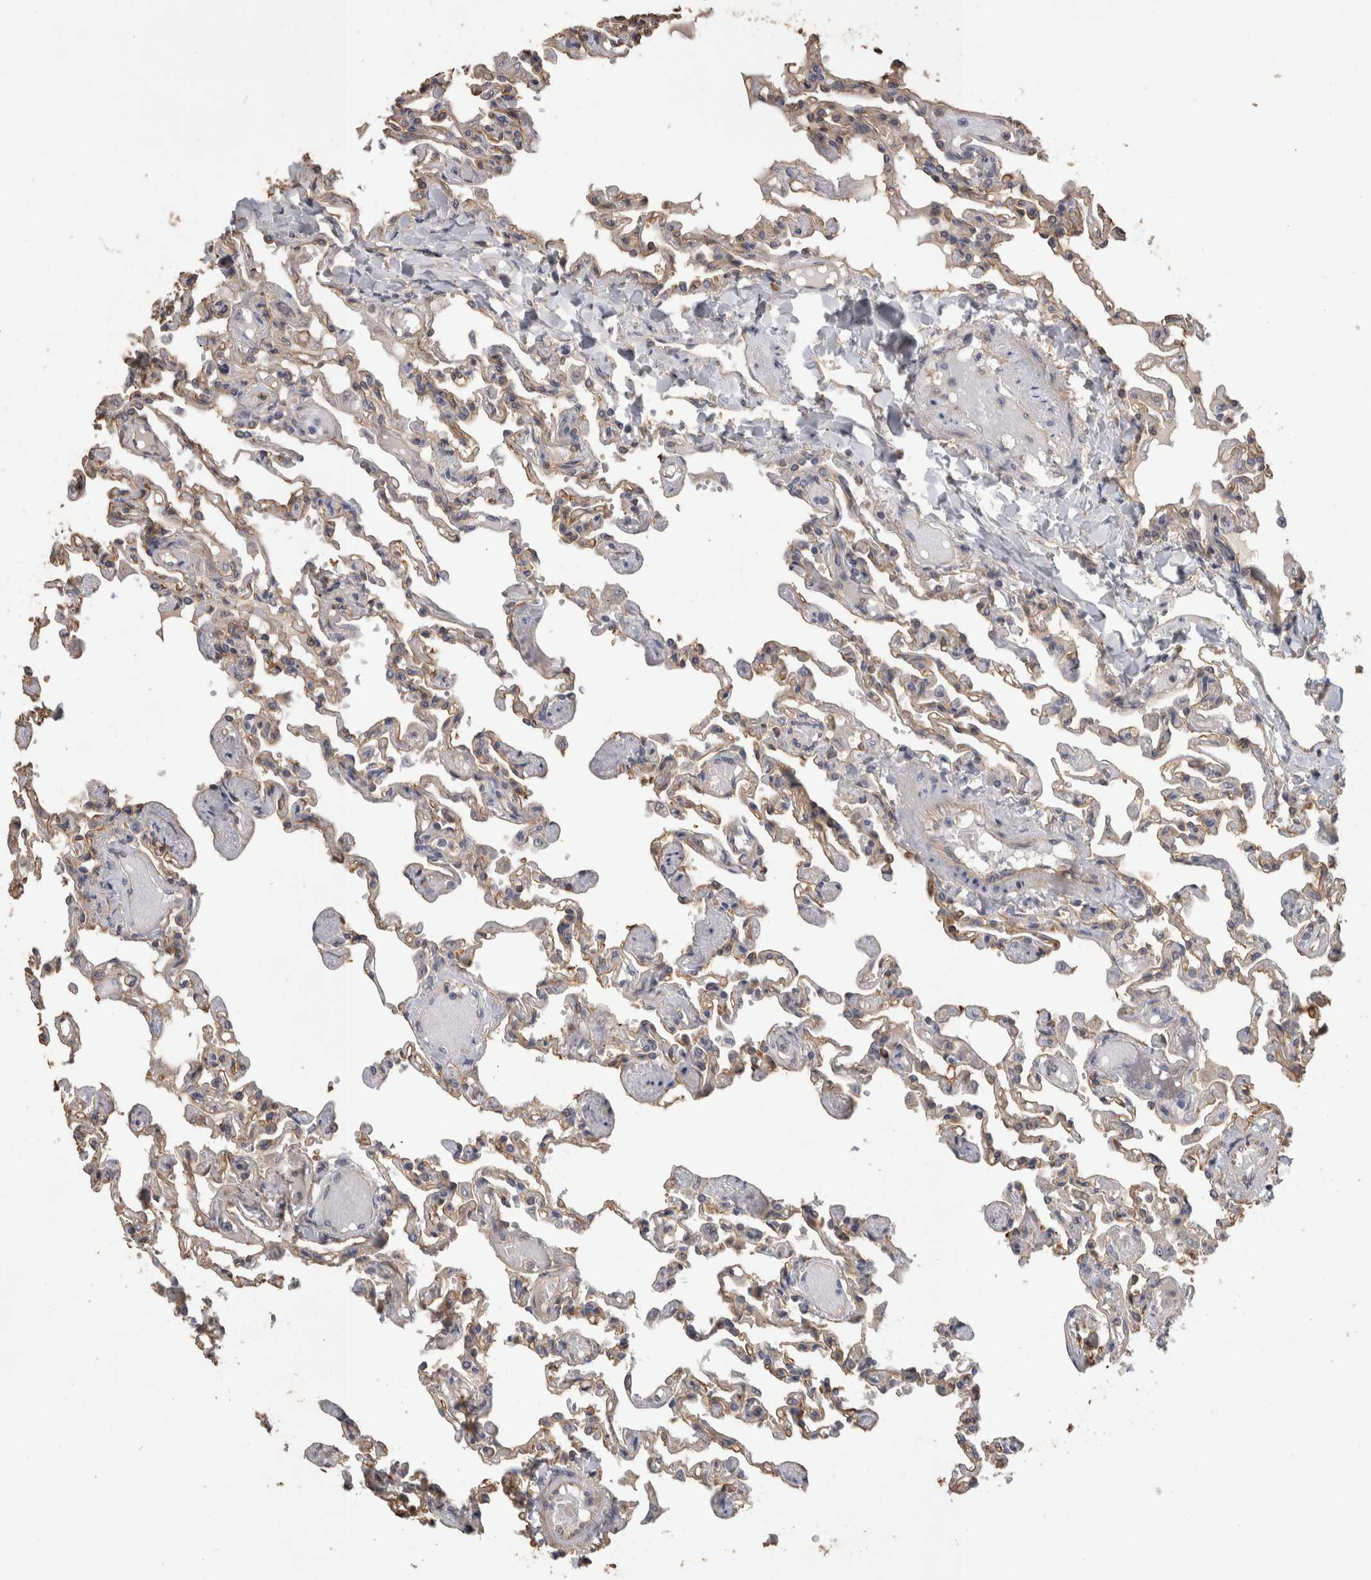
{"staining": {"intensity": "weak", "quantity": "25%-75%", "location": "cytoplasmic/membranous"}, "tissue": "lung", "cell_type": "Alveolar cells", "image_type": "normal", "snomed": [{"axis": "morphology", "description": "Normal tissue, NOS"}, {"axis": "topography", "description": "Lung"}], "caption": "A high-resolution image shows immunohistochemistry staining of unremarkable lung, which exhibits weak cytoplasmic/membranous expression in about 25%-75% of alveolar cells.", "gene": "RHPN1", "patient": {"sex": "male", "age": 21}}